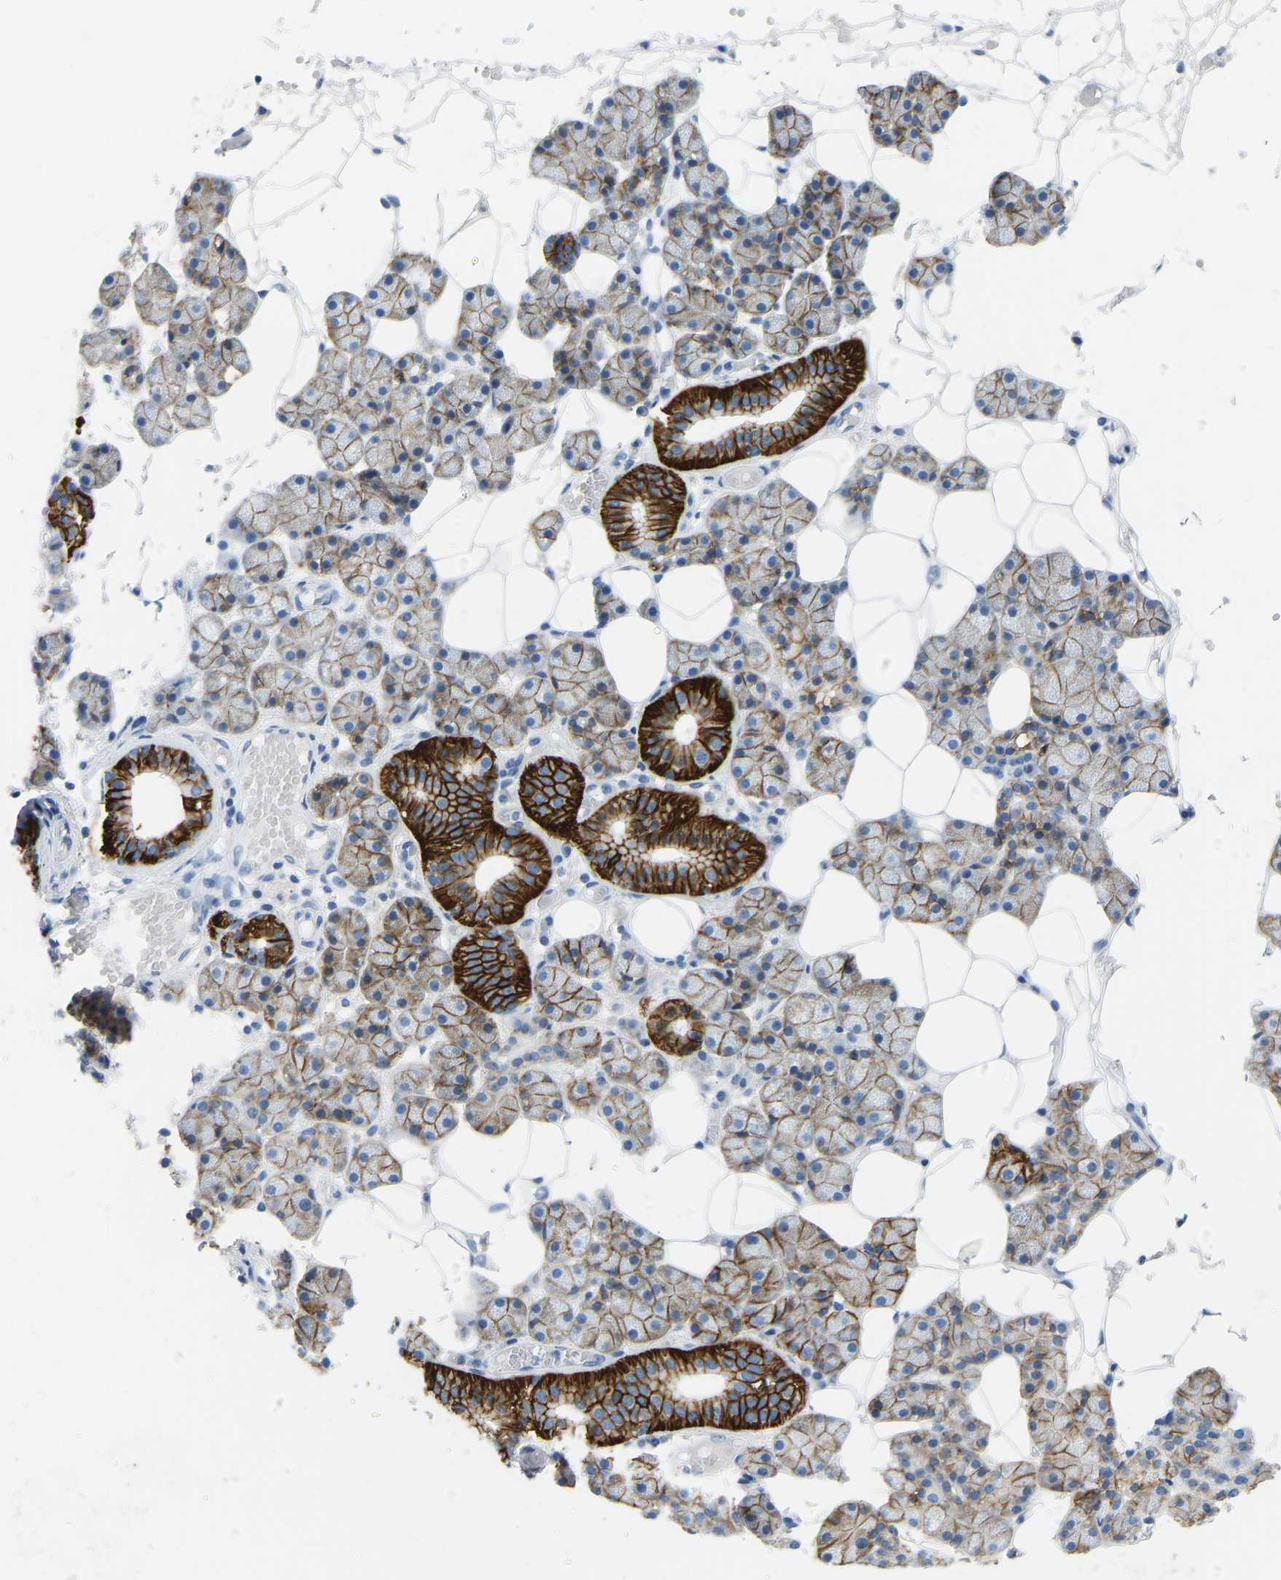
{"staining": {"intensity": "strong", "quantity": ">75%", "location": "cytoplasmic/membranous"}, "tissue": "salivary gland", "cell_type": "Glandular cells", "image_type": "normal", "snomed": [{"axis": "morphology", "description": "Normal tissue, NOS"}, {"axis": "topography", "description": "Salivary gland"}], "caption": "Immunohistochemistry micrograph of unremarkable salivary gland: salivary gland stained using immunohistochemistry (IHC) exhibits high levels of strong protein expression localized specifically in the cytoplasmic/membranous of glandular cells, appearing as a cytoplasmic/membranous brown color.", "gene": "ATP1A1", "patient": {"sex": "female", "age": 33}}